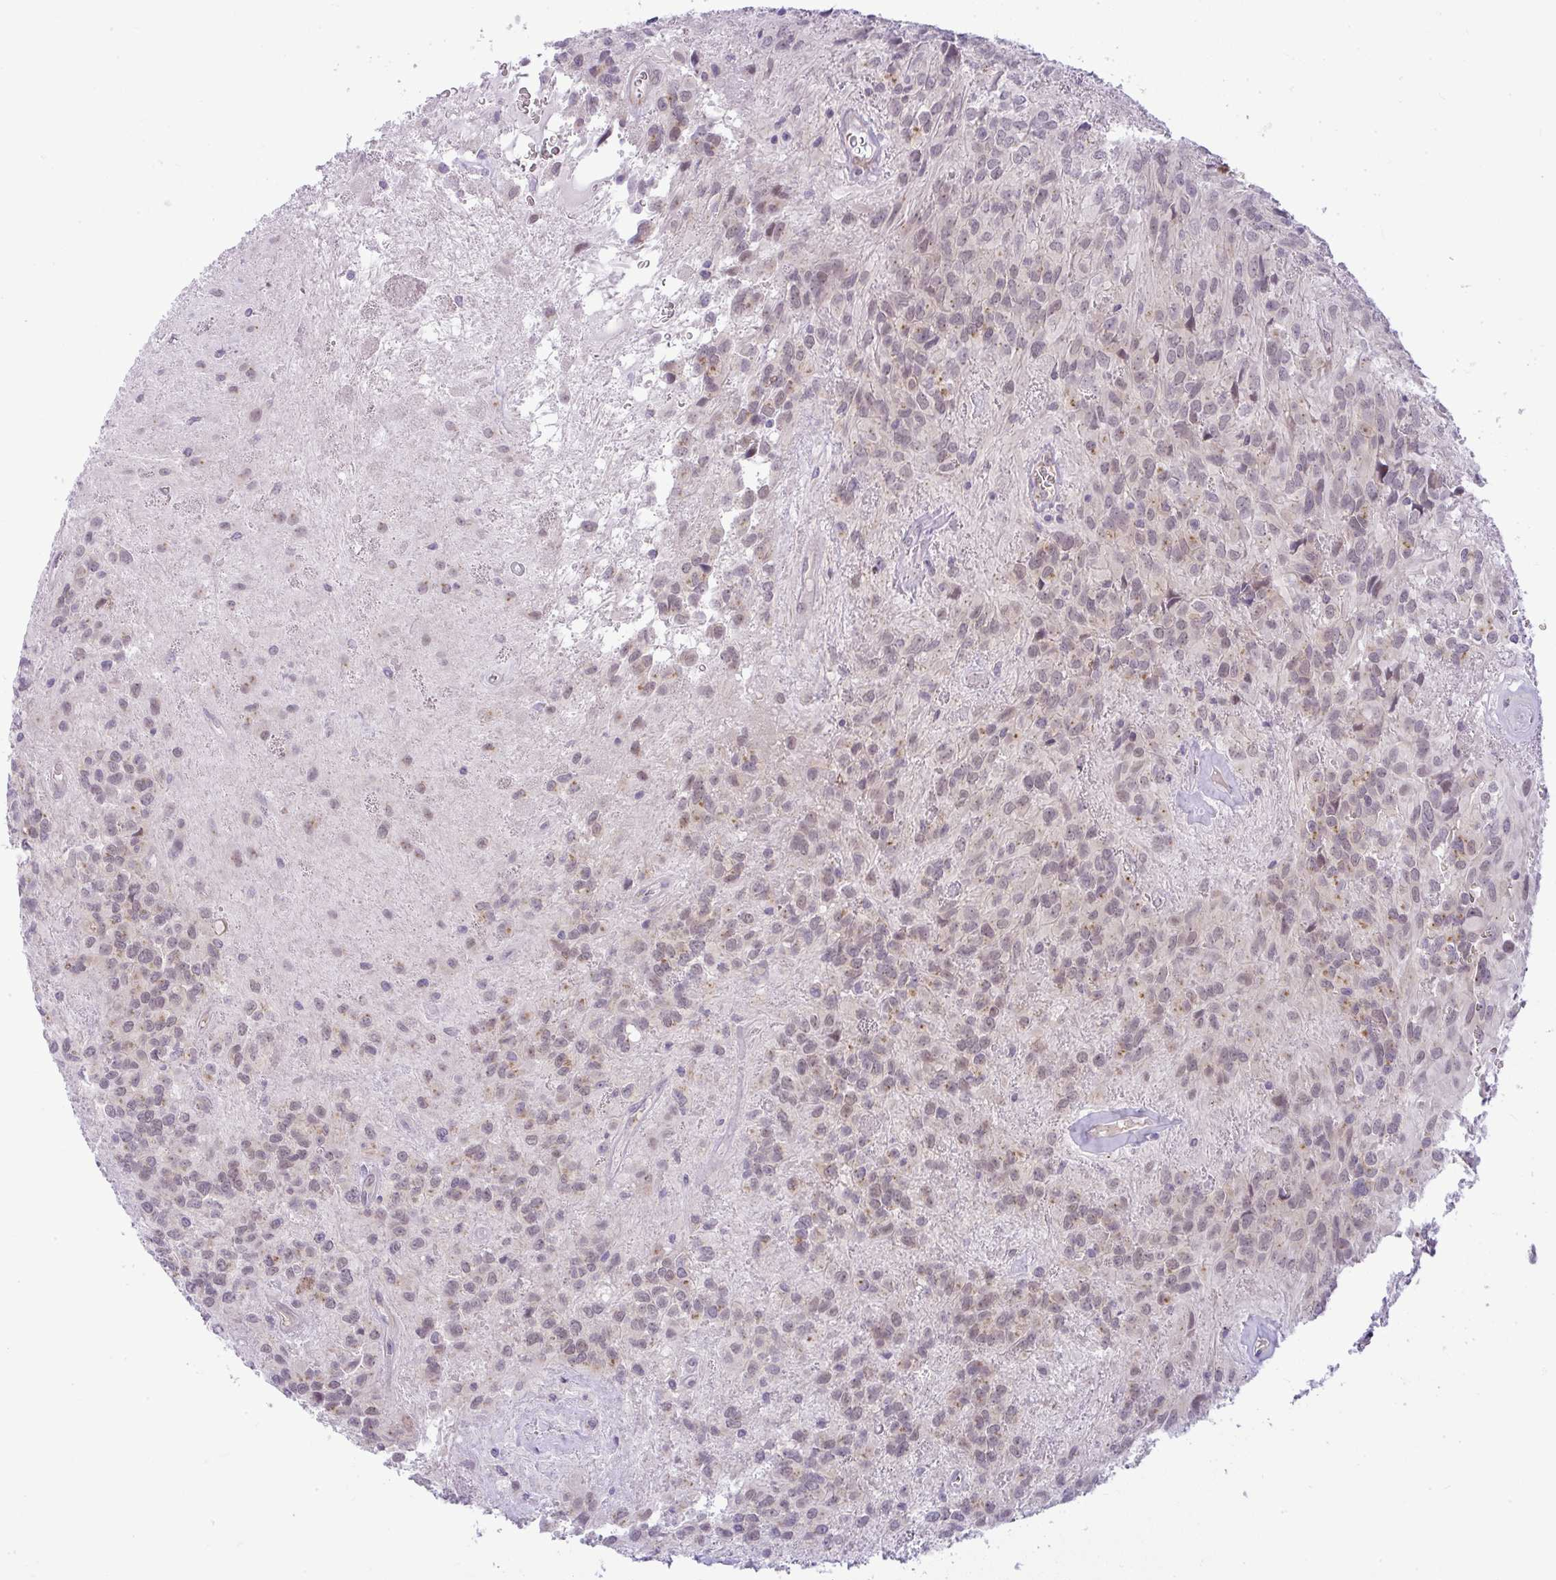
{"staining": {"intensity": "weak", "quantity": "<25%", "location": "cytoplasmic/membranous"}, "tissue": "glioma", "cell_type": "Tumor cells", "image_type": "cancer", "snomed": [{"axis": "morphology", "description": "Glioma, malignant, Low grade"}, {"axis": "topography", "description": "Brain"}], "caption": "Malignant low-grade glioma was stained to show a protein in brown. There is no significant staining in tumor cells.", "gene": "DZIP1", "patient": {"sex": "male", "age": 56}}